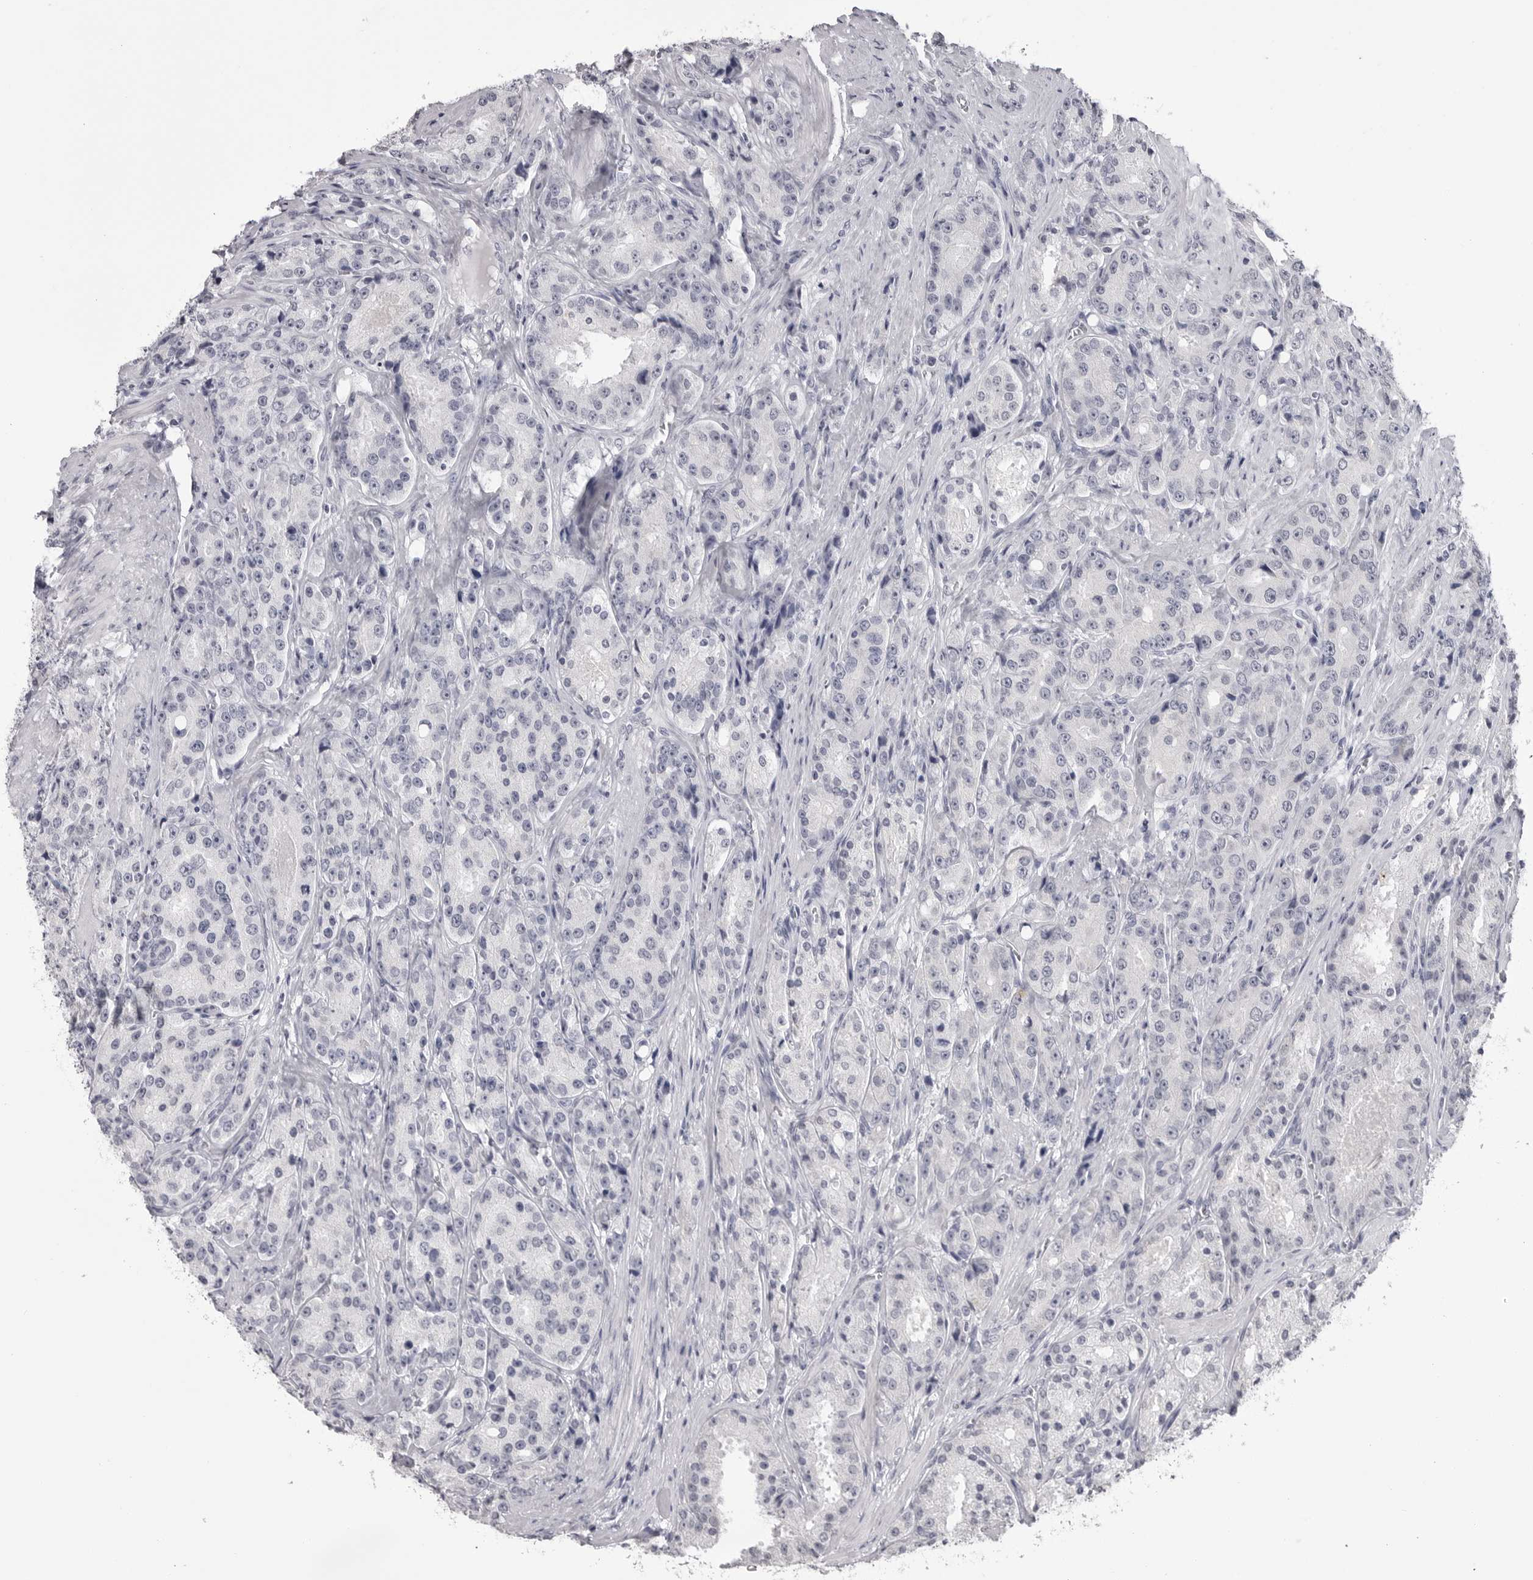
{"staining": {"intensity": "negative", "quantity": "none", "location": "none"}, "tissue": "prostate cancer", "cell_type": "Tumor cells", "image_type": "cancer", "snomed": [{"axis": "morphology", "description": "Adenocarcinoma, High grade"}, {"axis": "topography", "description": "Prostate"}], "caption": "IHC photomicrograph of adenocarcinoma (high-grade) (prostate) stained for a protein (brown), which shows no expression in tumor cells.", "gene": "GPN2", "patient": {"sex": "male", "age": 60}}